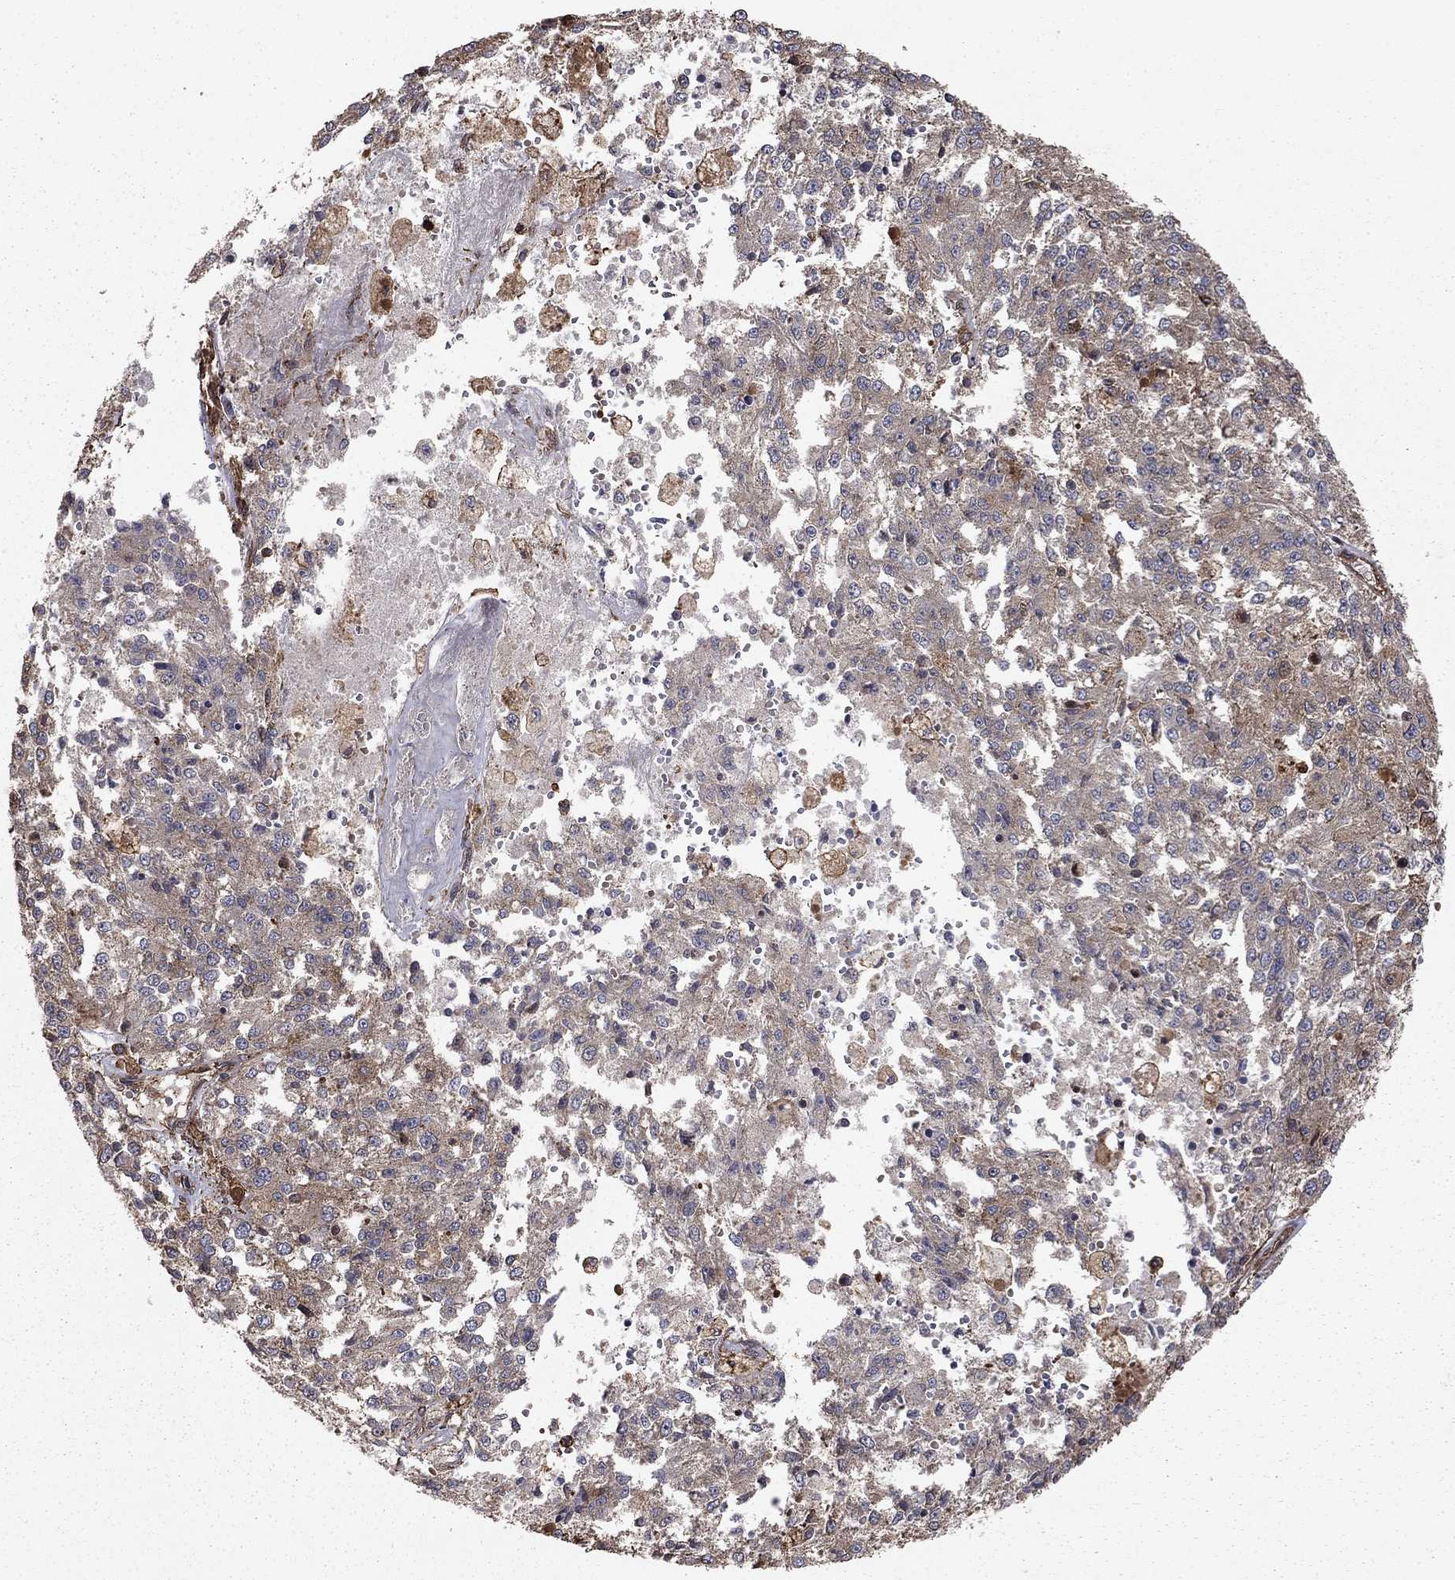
{"staining": {"intensity": "weak", "quantity": "<25%", "location": "cytoplasmic/membranous"}, "tissue": "melanoma", "cell_type": "Tumor cells", "image_type": "cancer", "snomed": [{"axis": "morphology", "description": "Malignant melanoma, Metastatic site"}, {"axis": "topography", "description": "Lymph node"}], "caption": "Image shows no protein staining in tumor cells of malignant melanoma (metastatic site) tissue.", "gene": "HABP4", "patient": {"sex": "female", "age": 64}}